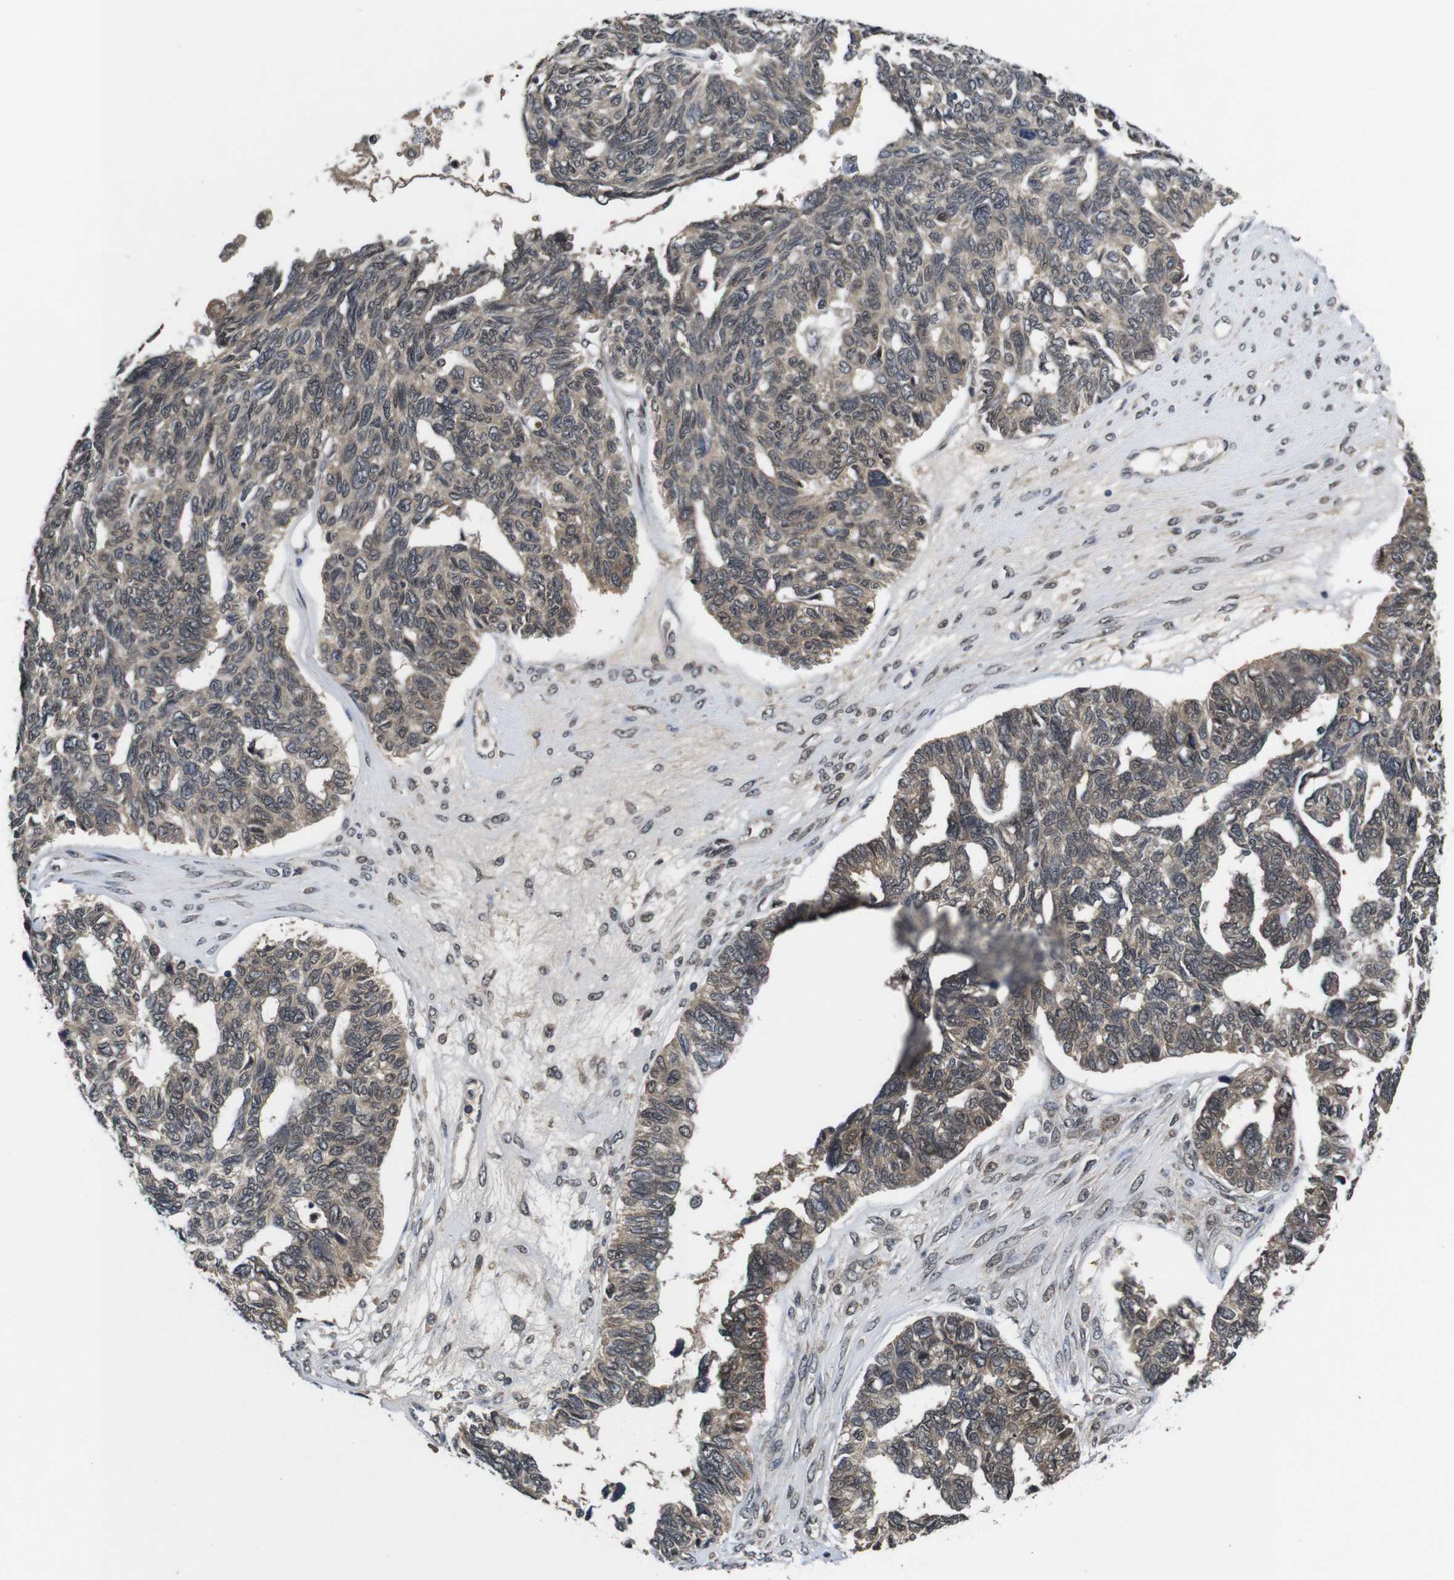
{"staining": {"intensity": "weak", "quantity": ">75%", "location": "cytoplasmic/membranous"}, "tissue": "ovarian cancer", "cell_type": "Tumor cells", "image_type": "cancer", "snomed": [{"axis": "morphology", "description": "Cystadenocarcinoma, serous, NOS"}, {"axis": "topography", "description": "Ovary"}], "caption": "There is low levels of weak cytoplasmic/membranous positivity in tumor cells of ovarian cancer, as demonstrated by immunohistochemical staining (brown color).", "gene": "ZBTB46", "patient": {"sex": "female", "age": 79}}